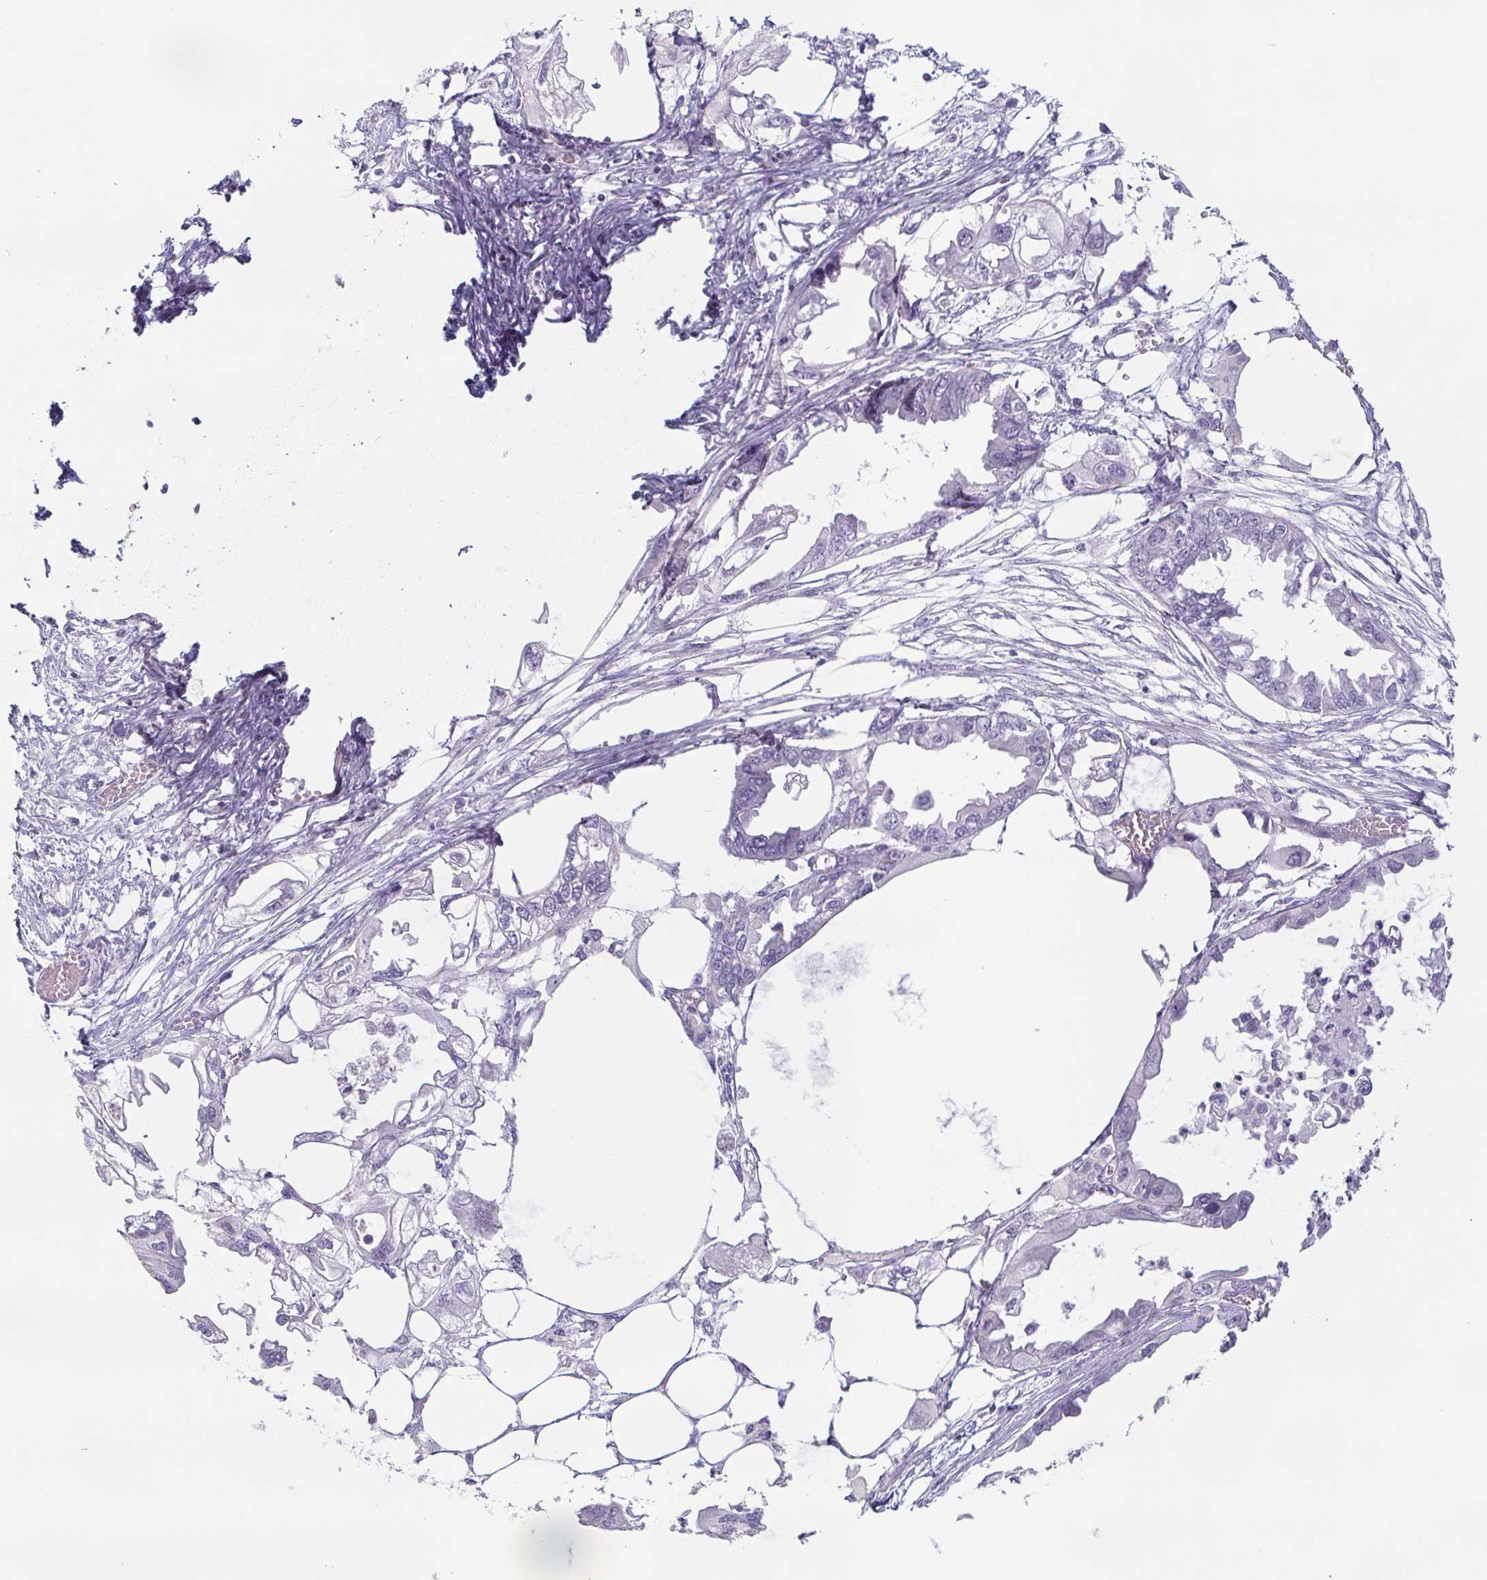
{"staining": {"intensity": "negative", "quantity": "none", "location": "none"}, "tissue": "endometrial cancer", "cell_type": "Tumor cells", "image_type": "cancer", "snomed": [{"axis": "morphology", "description": "Adenocarcinoma, NOS"}, {"axis": "morphology", "description": "Adenocarcinoma, metastatic, NOS"}, {"axis": "topography", "description": "Adipose tissue"}, {"axis": "topography", "description": "Endometrium"}], "caption": "Immunohistochemistry (IHC) histopathology image of neoplastic tissue: metastatic adenocarcinoma (endometrial) stained with DAB (3,3'-diaminobenzidine) exhibits no significant protein positivity in tumor cells.", "gene": "PRR27", "patient": {"sex": "female", "age": 67}}